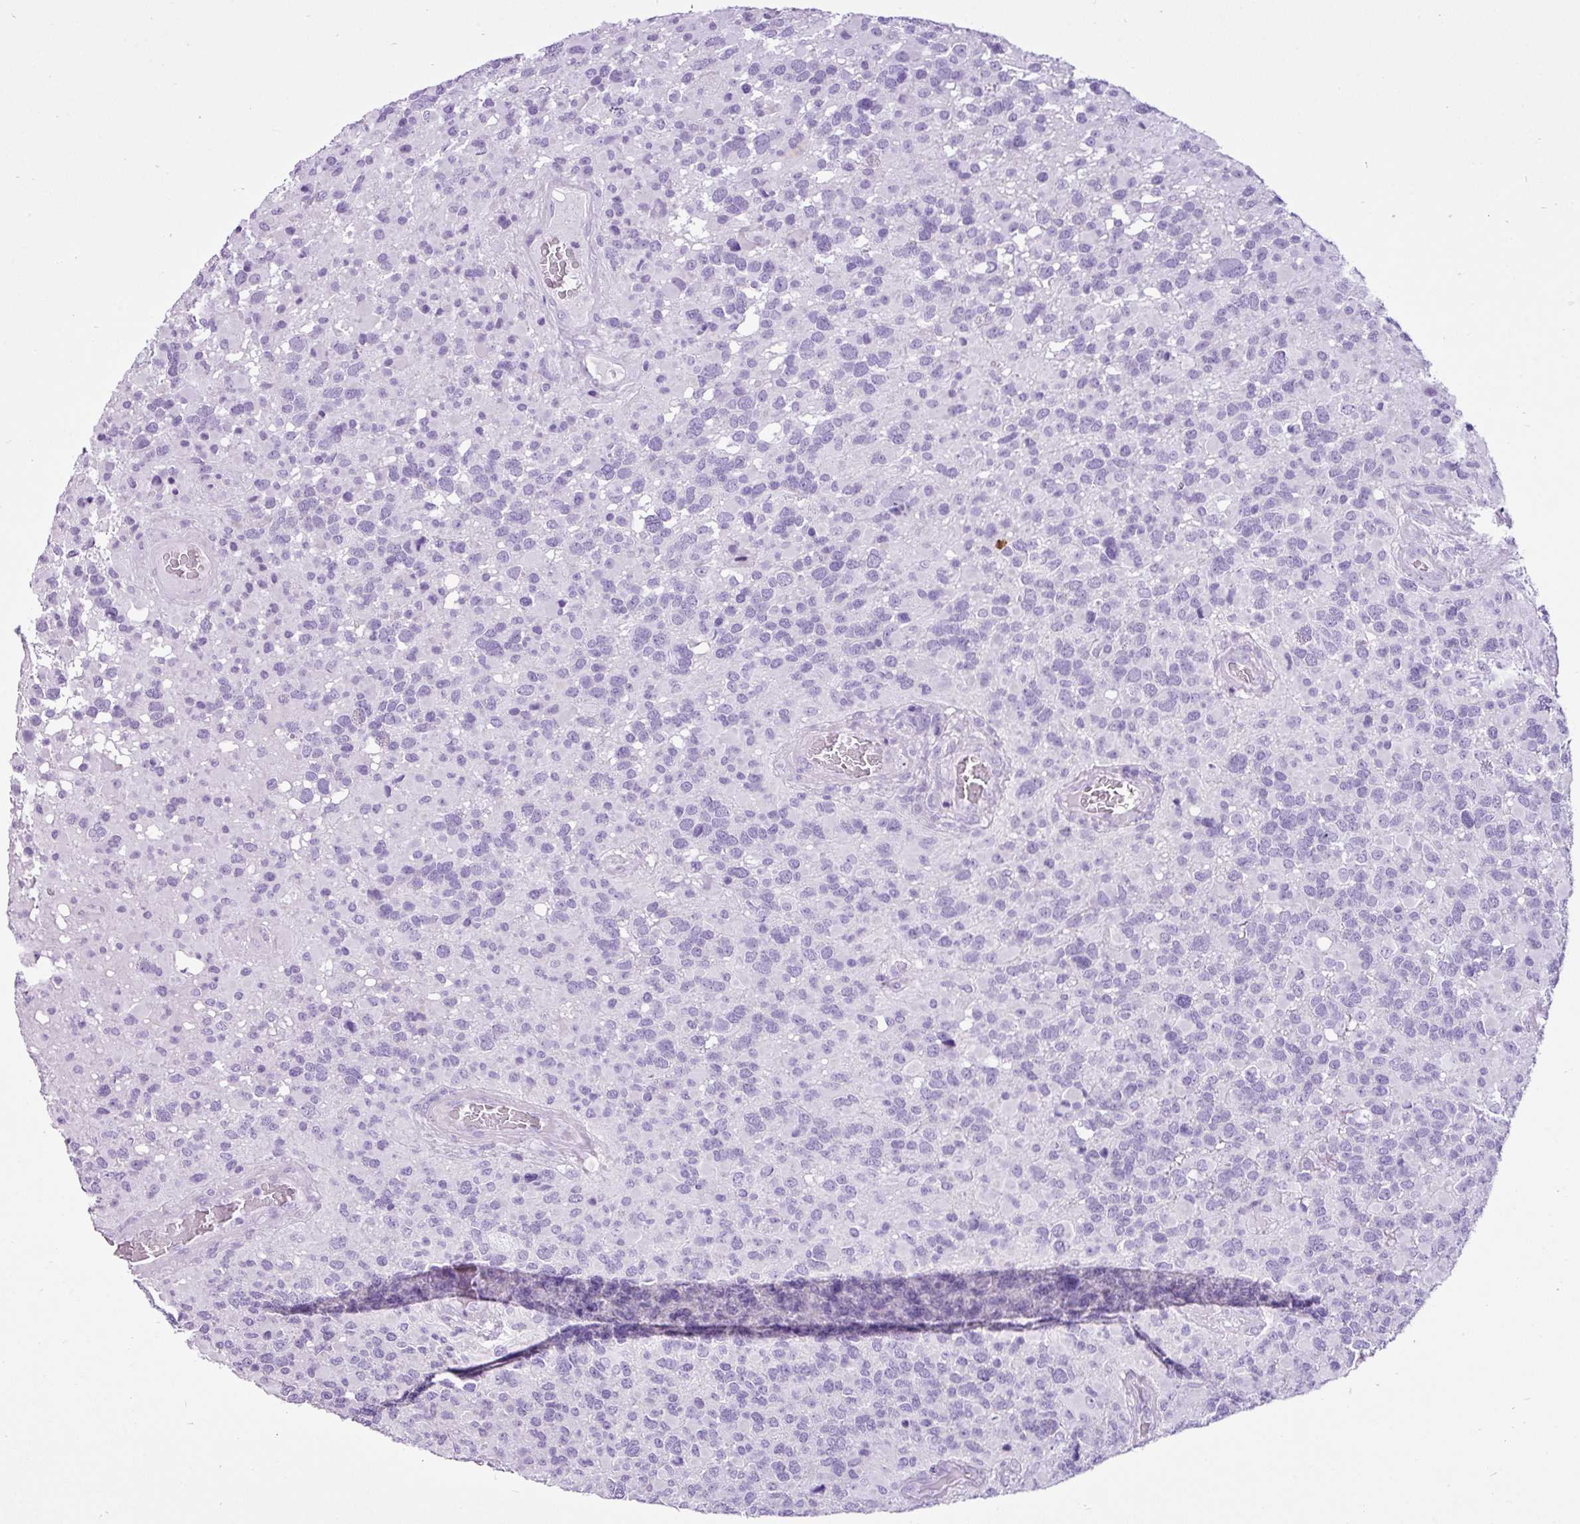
{"staining": {"intensity": "negative", "quantity": "none", "location": "none"}, "tissue": "glioma", "cell_type": "Tumor cells", "image_type": "cancer", "snomed": [{"axis": "morphology", "description": "Glioma, malignant, High grade"}, {"axis": "topography", "description": "Brain"}], "caption": "Immunohistochemistry (IHC) image of human glioma stained for a protein (brown), which exhibits no expression in tumor cells.", "gene": "LILRB4", "patient": {"sex": "female", "age": 40}}